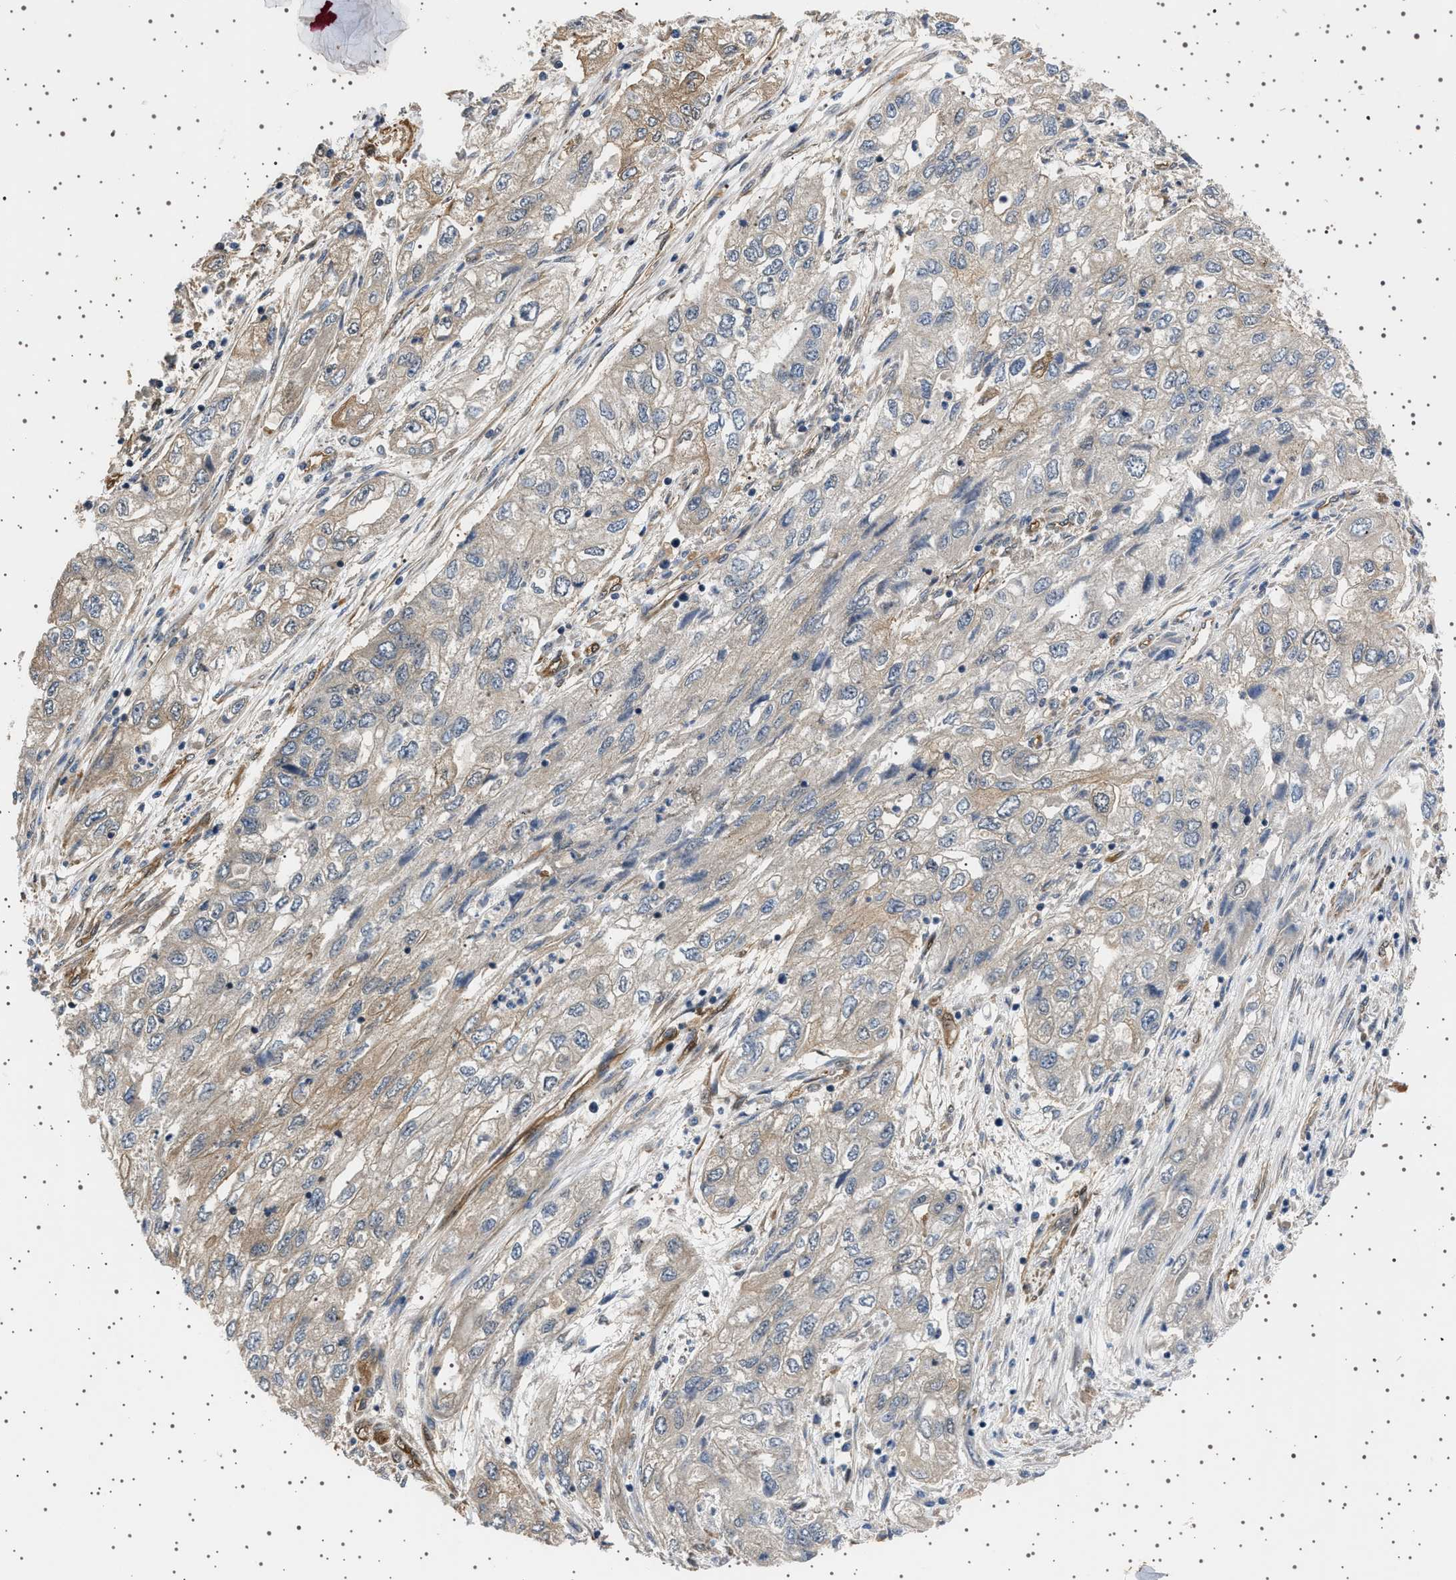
{"staining": {"intensity": "weak", "quantity": "<25%", "location": "cytoplasmic/membranous"}, "tissue": "endometrial cancer", "cell_type": "Tumor cells", "image_type": "cancer", "snomed": [{"axis": "morphology", "description": "Adenocarcinoma, NOS"}, {"axis": "topography", "description": "Endometrium"}], "caption": "Tumor cells are negative for brown protein staining in endometrial adenocarcinoma. (DAB immunohistochemistry (IHC), high magnification).", "gene": "BAG3", "patient": {"sex": "female", "age": 49}}